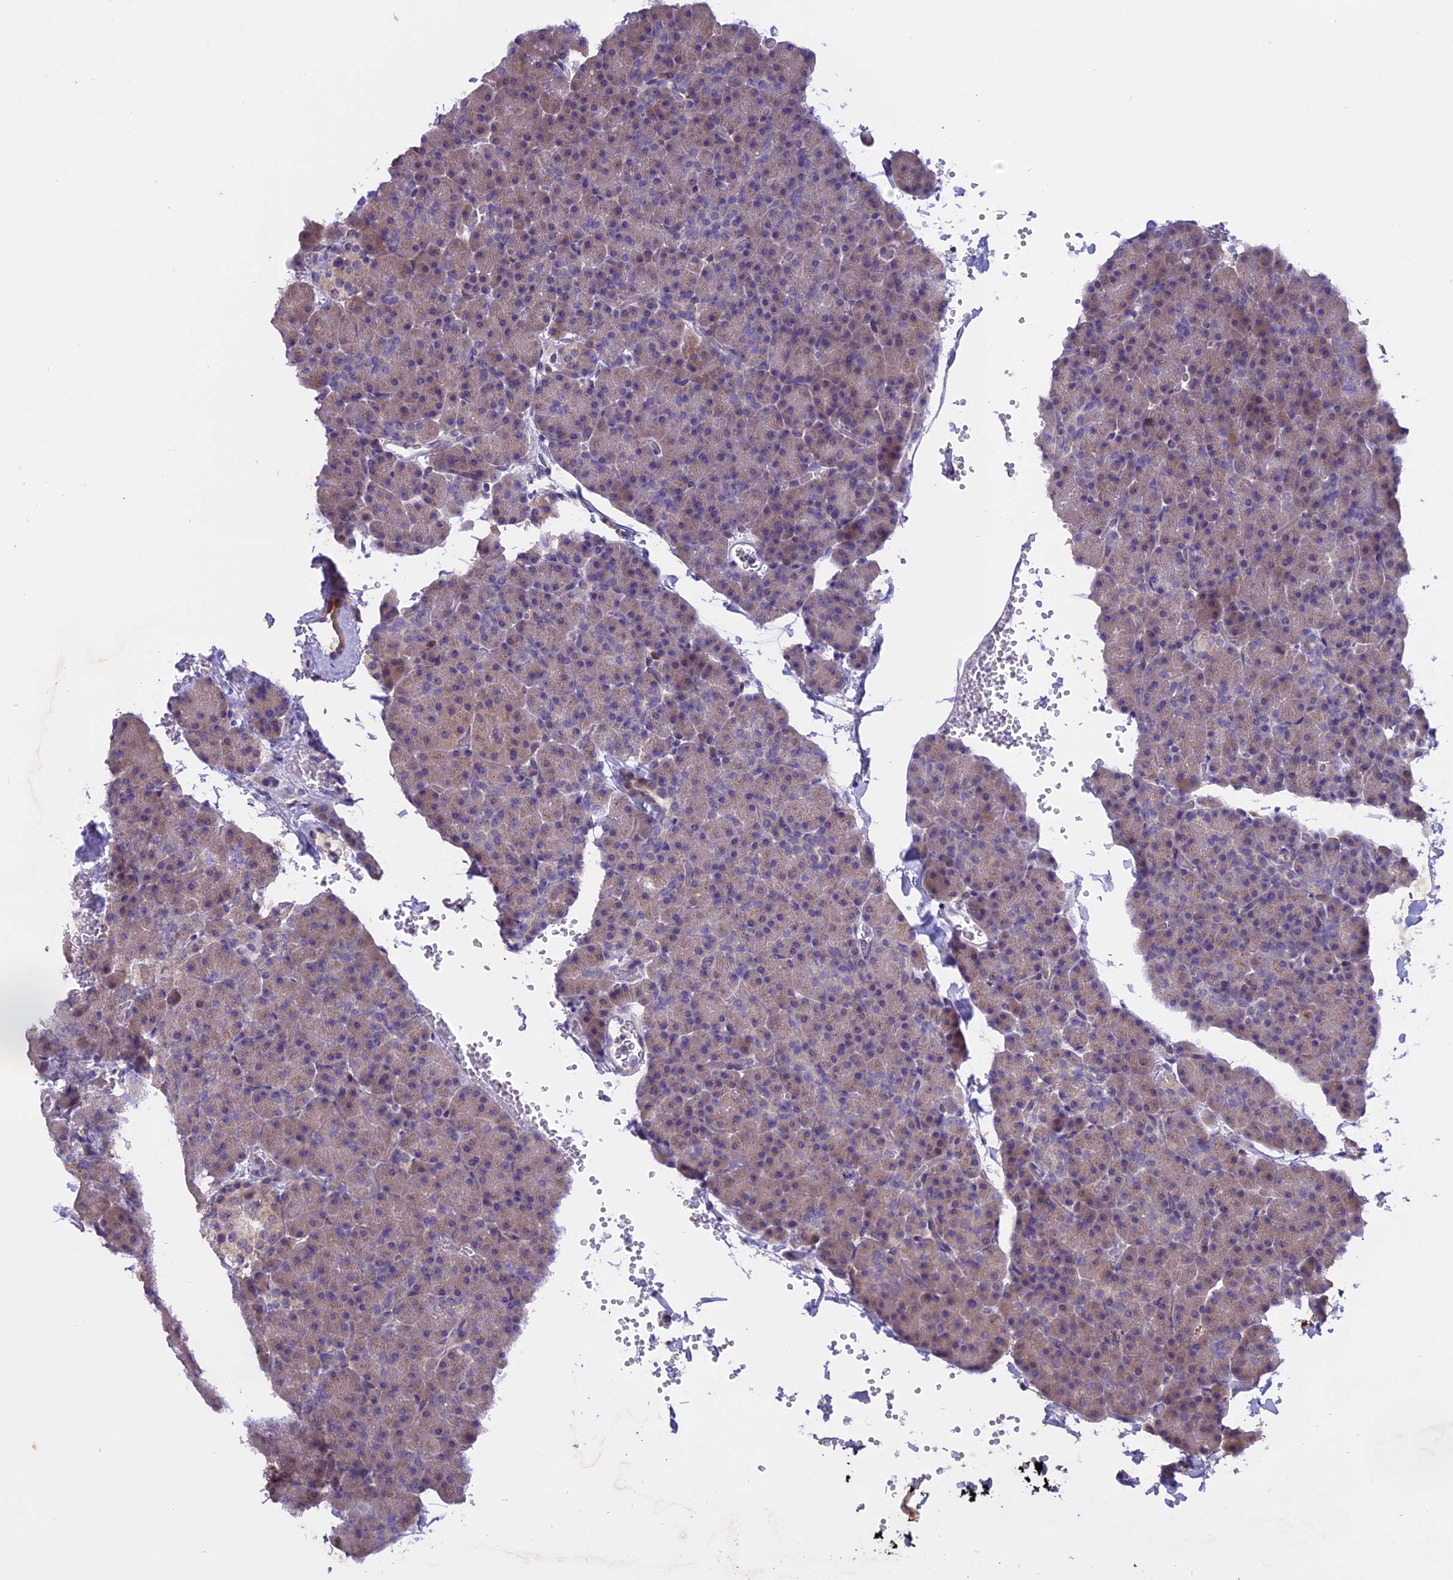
{"staining": {"intensity": "weak", "quantity": "25%-75%", "location": "cytoplasmic/membranous"}, "tissue": "pancreas", "cell_type": "Exocrine glandular cells", "image_type": "normal", "snomed": [{"axis": "morphology", "description": "Normal tissue, NOS"}, {"axis": "topography", "description": "Pancreas"}], "caption": "An immunohistochemistry (IHC) micrograph of benign tissue is shown. Protein staining in brown highlights weak cytoplasmic/membranous positivity in pancreas within exocrine glandular cells.", "gene": "MEMO1", "patient": {"sex": "female", "age": 35}}